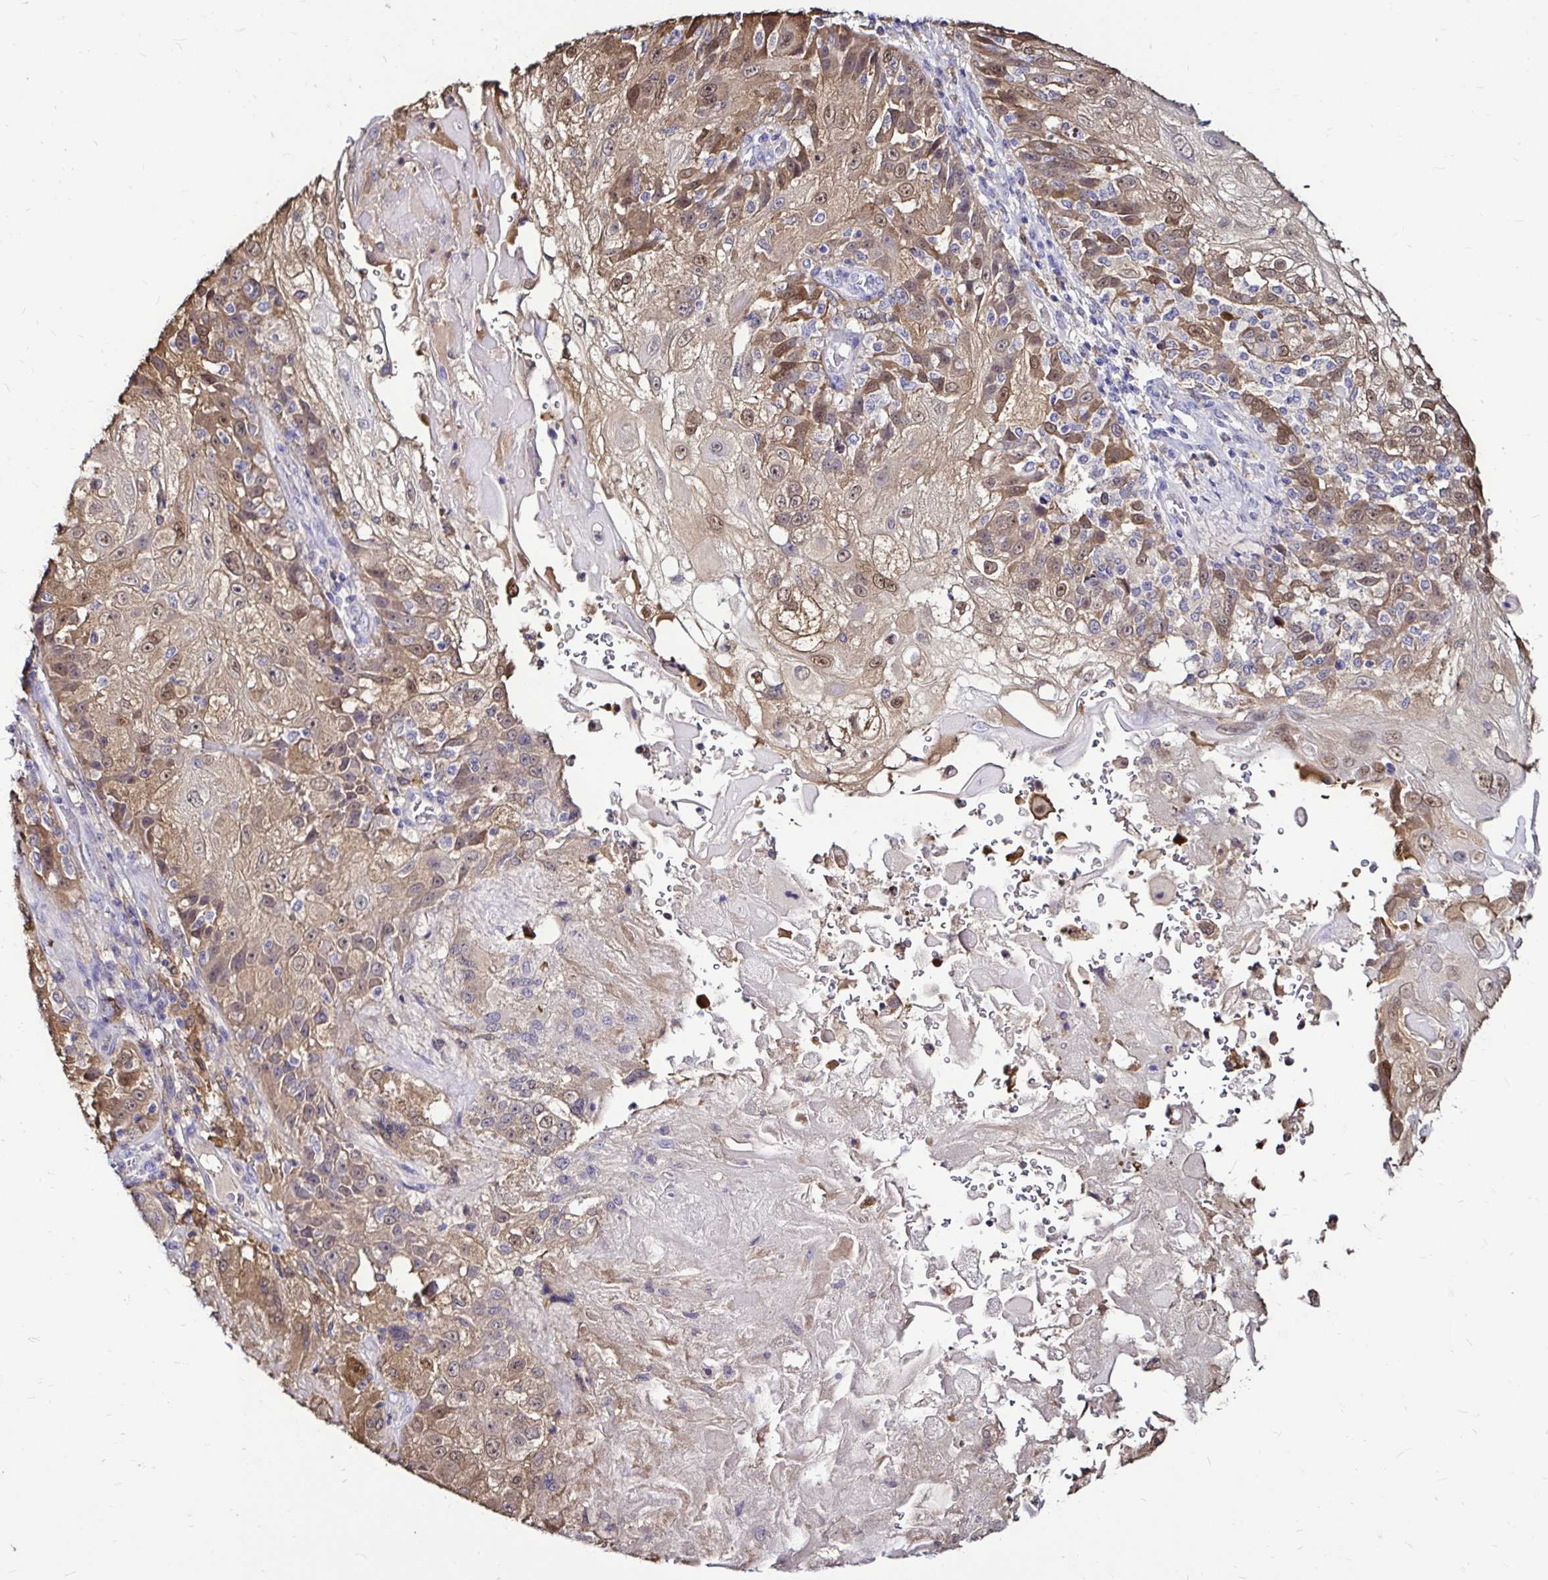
{"staining": {"intensity": "moderate", "quantity": ">75%", "location": "cytoplasmic/membranous,nuclear"}, "tissue": "skin cancer", "cell_type": "Tumor cells", "image_type": "cancer", "snomed": [{"axis": "morphology", "description": "Normal tissue, NOS"}, {"axis": "morphology", "description": "Squamous cell carcinoma, NOS"}, {"axis": "topography", "description": "Skin"}], "caption": "A medium amount of moderate cytoplasmic/membranous and nuclear positivity is appreciated in about >75% of tumor cells in skin cancer (squamous cell carcinoma) tissue.", "gene": "IDH1", "patient": {"sex": "female", "age": 83}}